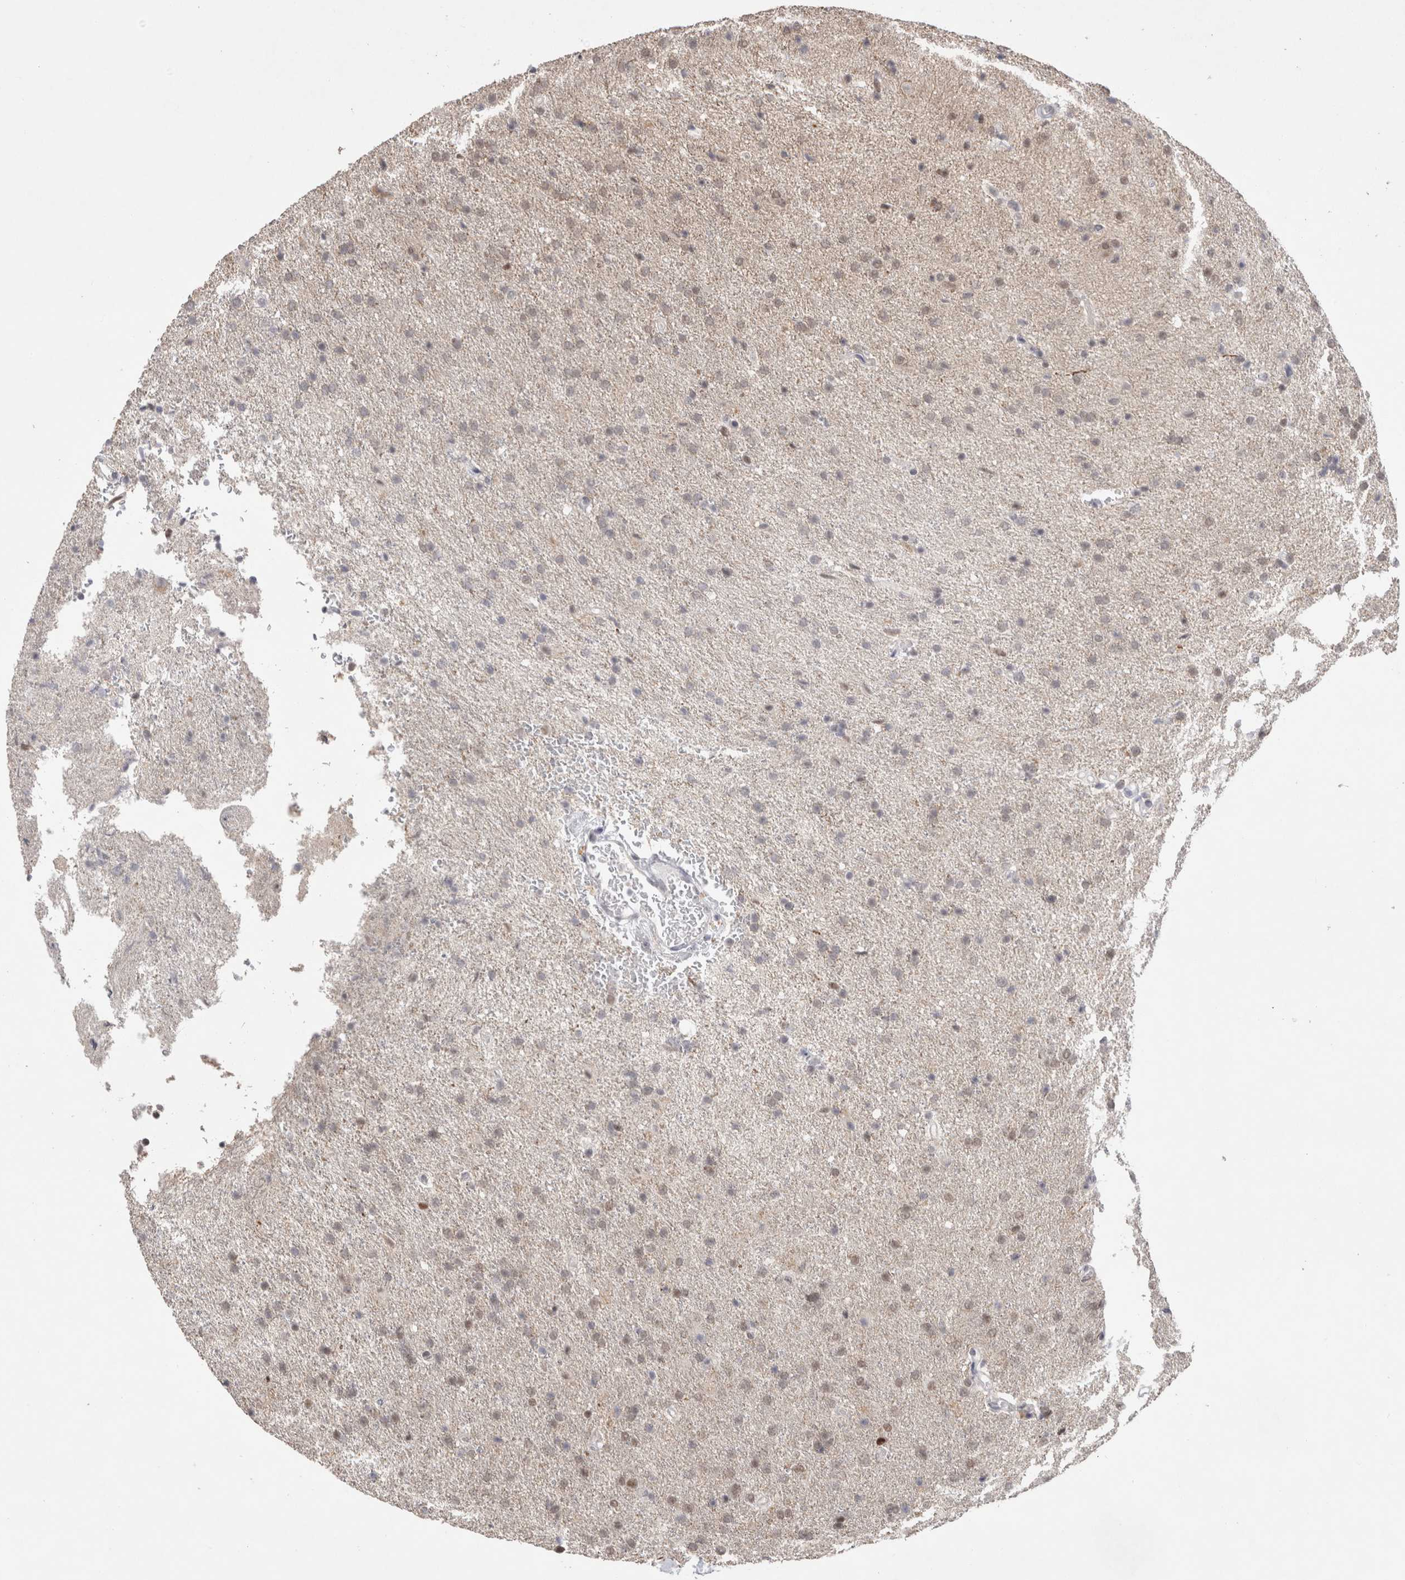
{"staining": {"intensity": "weak", "quantity": "25%-75%", "location": "nuclear"}, "tissue": "glioma", "cell_type": "Tumor cells", "image_type": "cancer", "snomed": [{"axis": "morphology", "description": "Glioma, malignant, High grade"}, {"axis": "topography", "description": "Brain"}], "caption": "Malignant high-grade glioma stained with a protein marker demonstrates weak staining in tumor cells.", "gene": "RECQL4", "patient": {"sex": "male", "age": 72}}